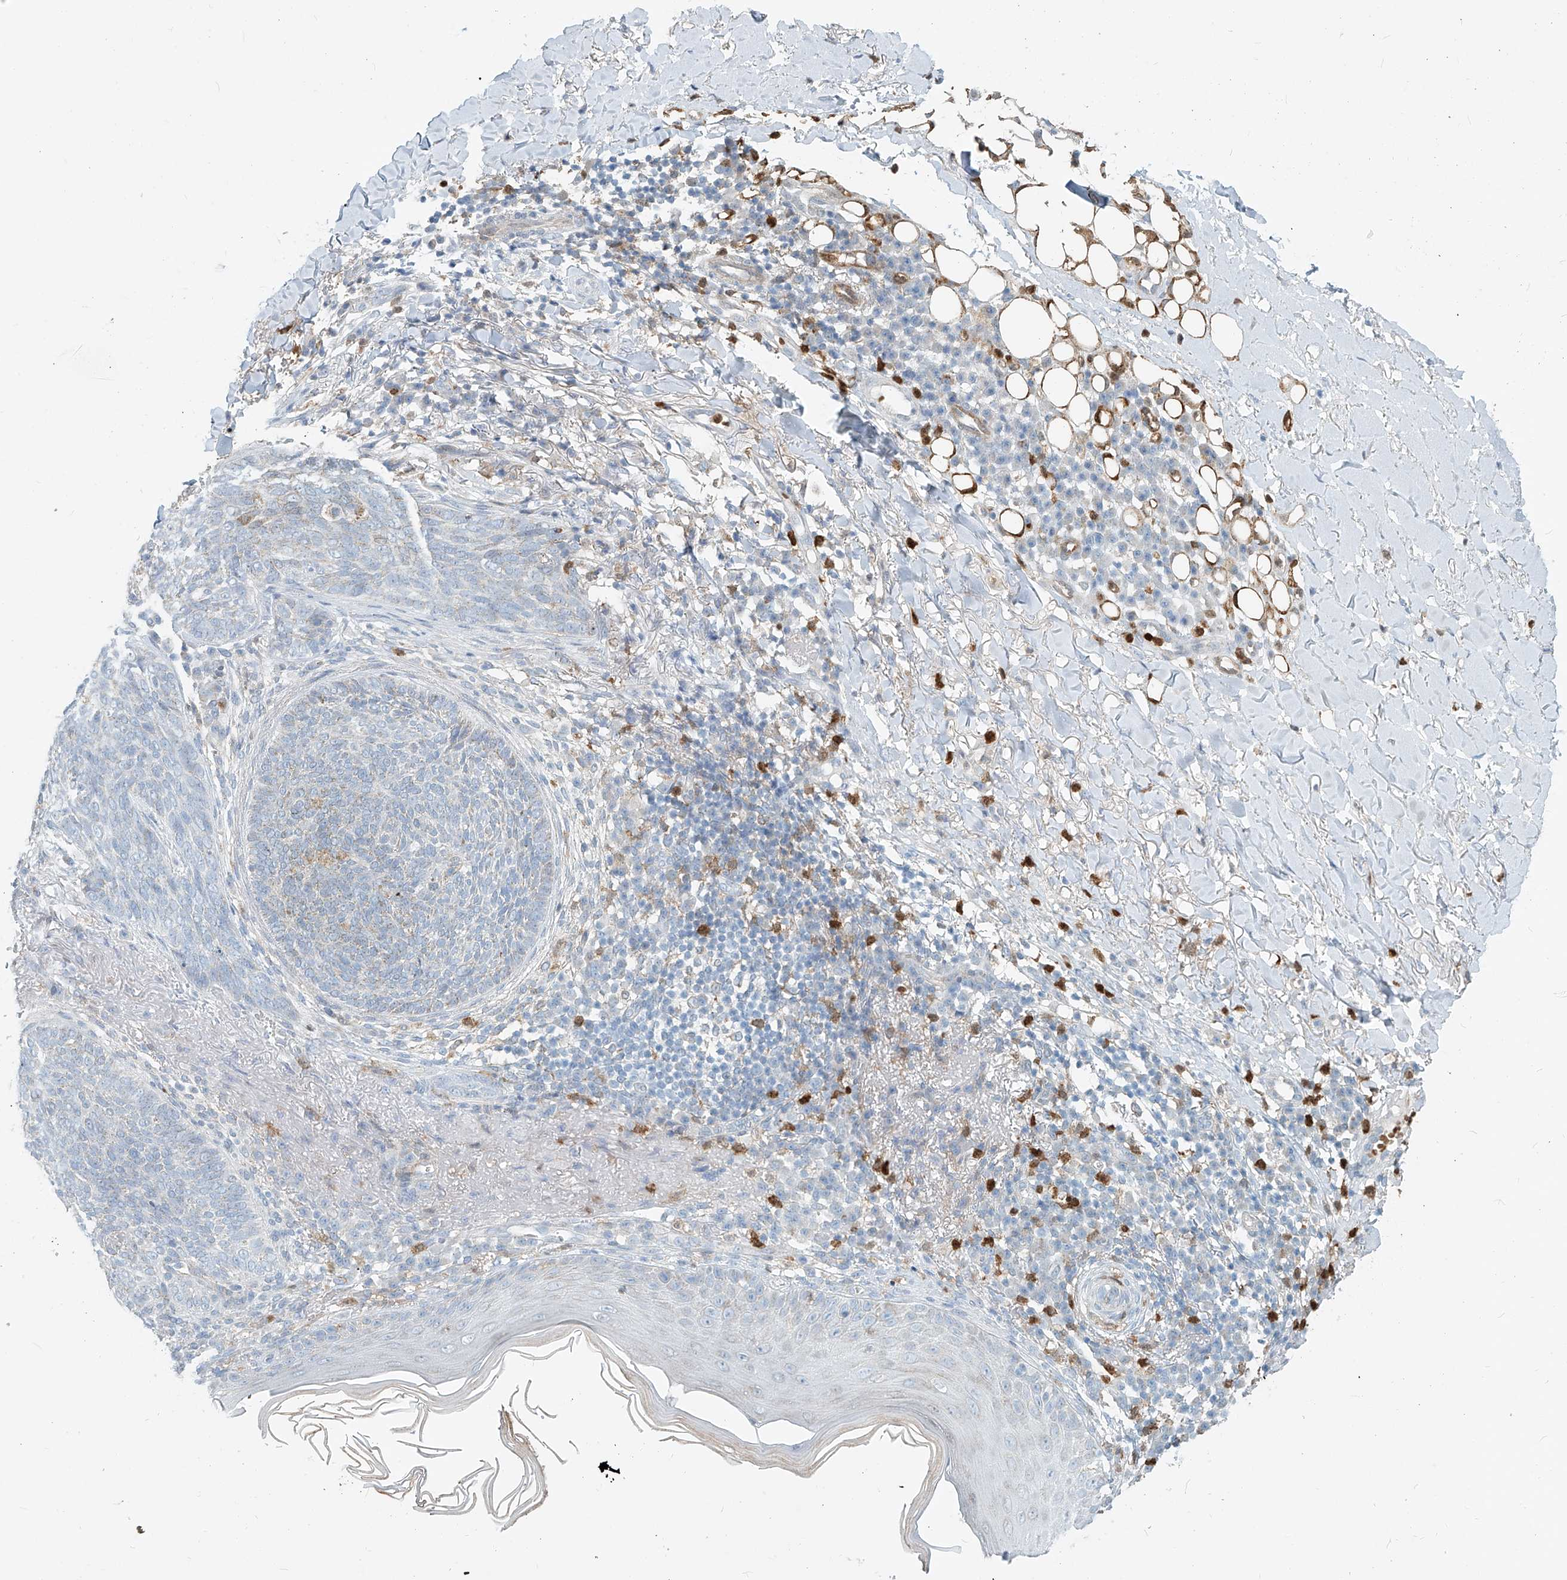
{"staining": {"intensity": "negative", "quantity": "none", "location": "none"}, "tissue": "skin cancer", "cell_type": "Tumor cells", "image_type": "cancer", "snomed": [{"axis": "morphology", "description": "Basal cell carcinoma"}, {"axis": "topography", "description": "Skin"}], "caption": "Human skin basal cell carcinoma stained for a protein using immunohistochemistry (IHC) displays no positivity in tumor cells.", "gene": "PTPRA", "patient": {"sex": "male", "age": 85}}